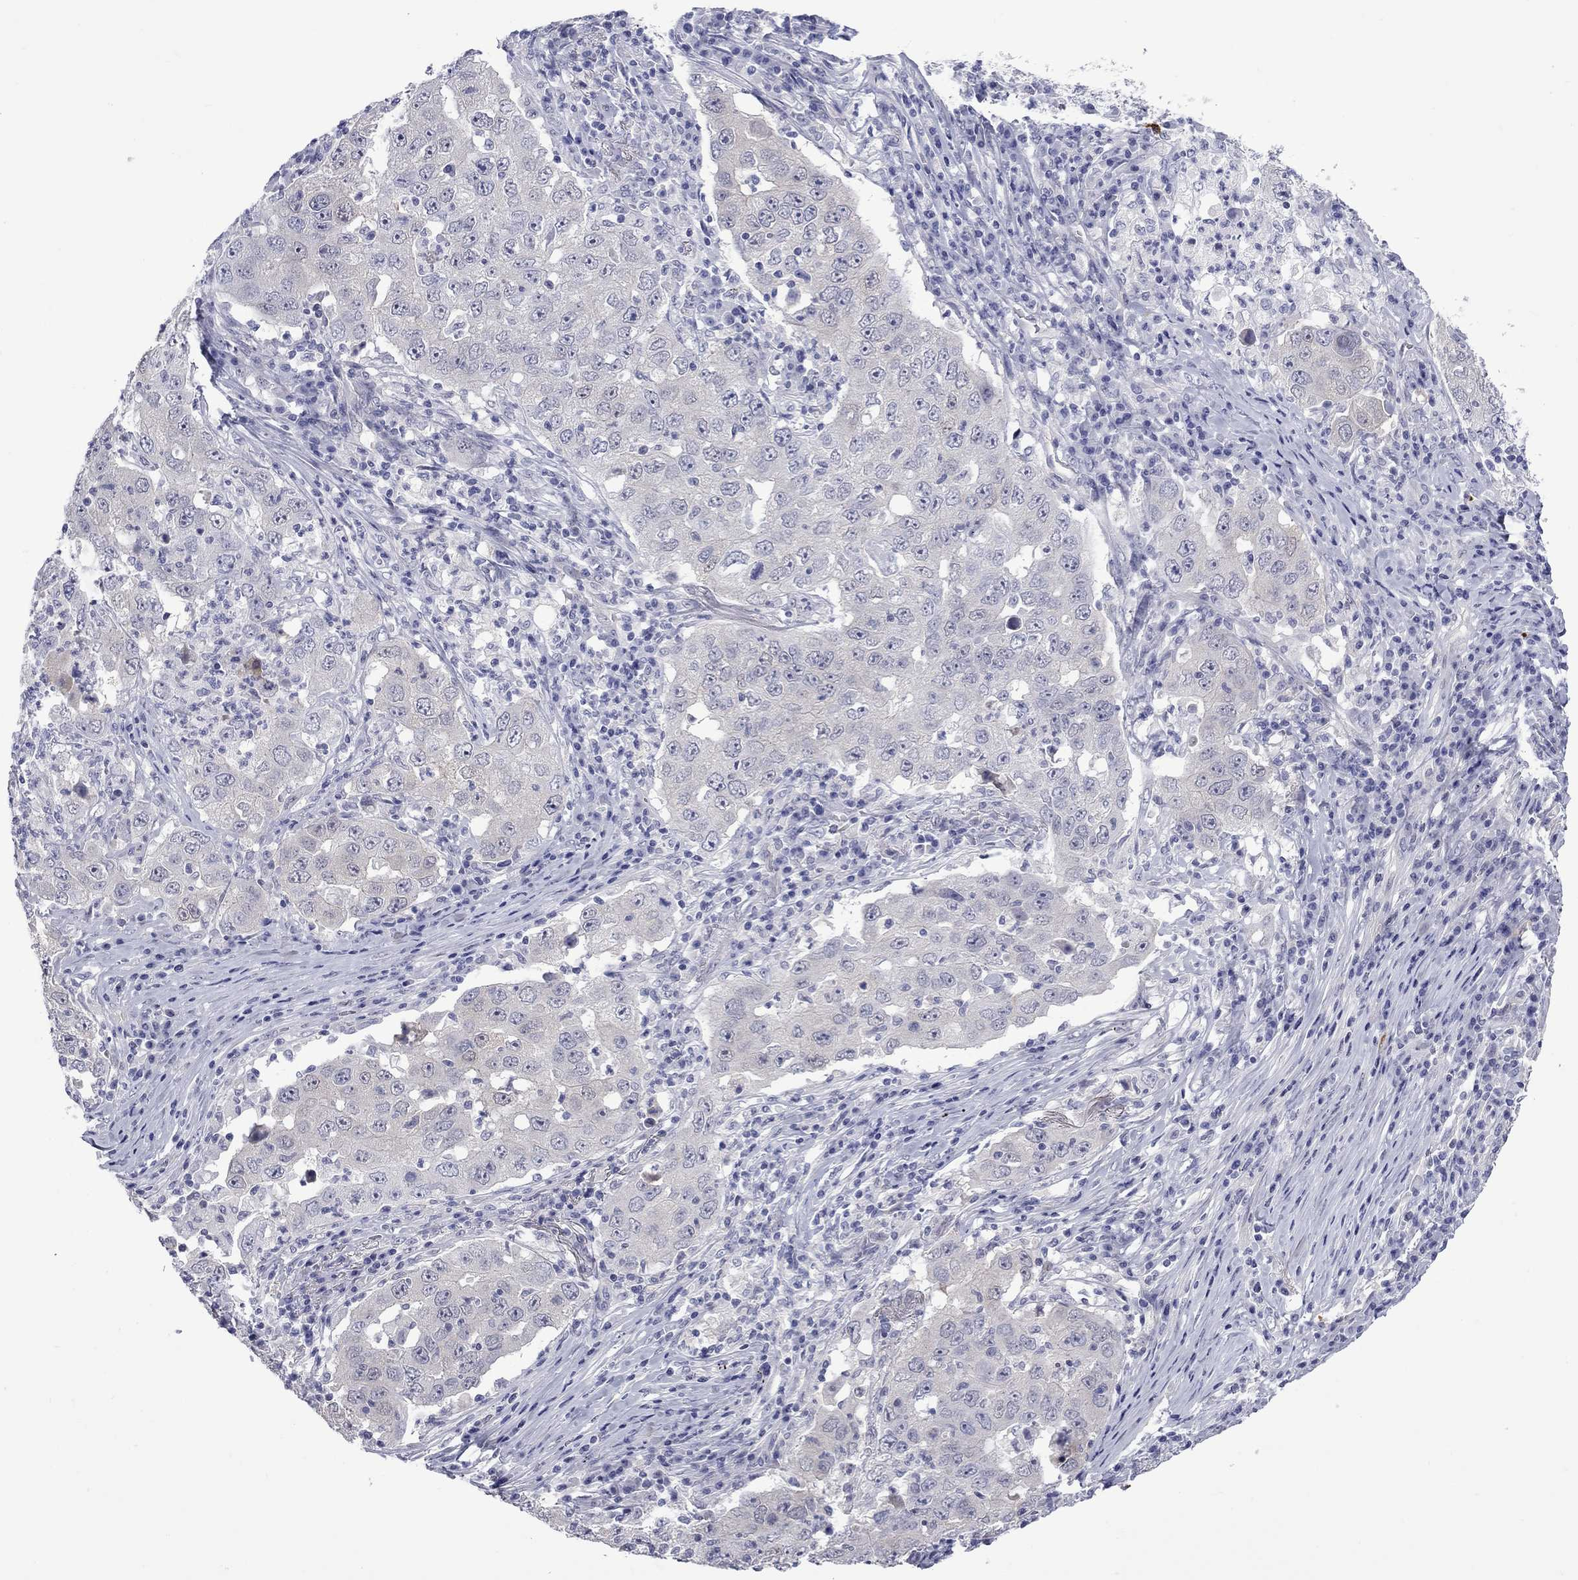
{"staining": {"intensity": "negative", "quantity": "none", "location": "none"}, "tissue": "lung cancer", "cell_type": "Tumor cells", "image_type": "cancer", "snomed": [{"axis": "morphology", "description": "Adenocarcinoma, NOS"}, {"axis": "topography", "description": "Lung"}], "caption": "A high-resolution photomicrograph shows immunohistochemistry (IHC) staining of lung cancer, which shows no significant expression in tumor cells.", "gene": "CTNNBIP1", "patient": {"sex": "male", "age": 73}}